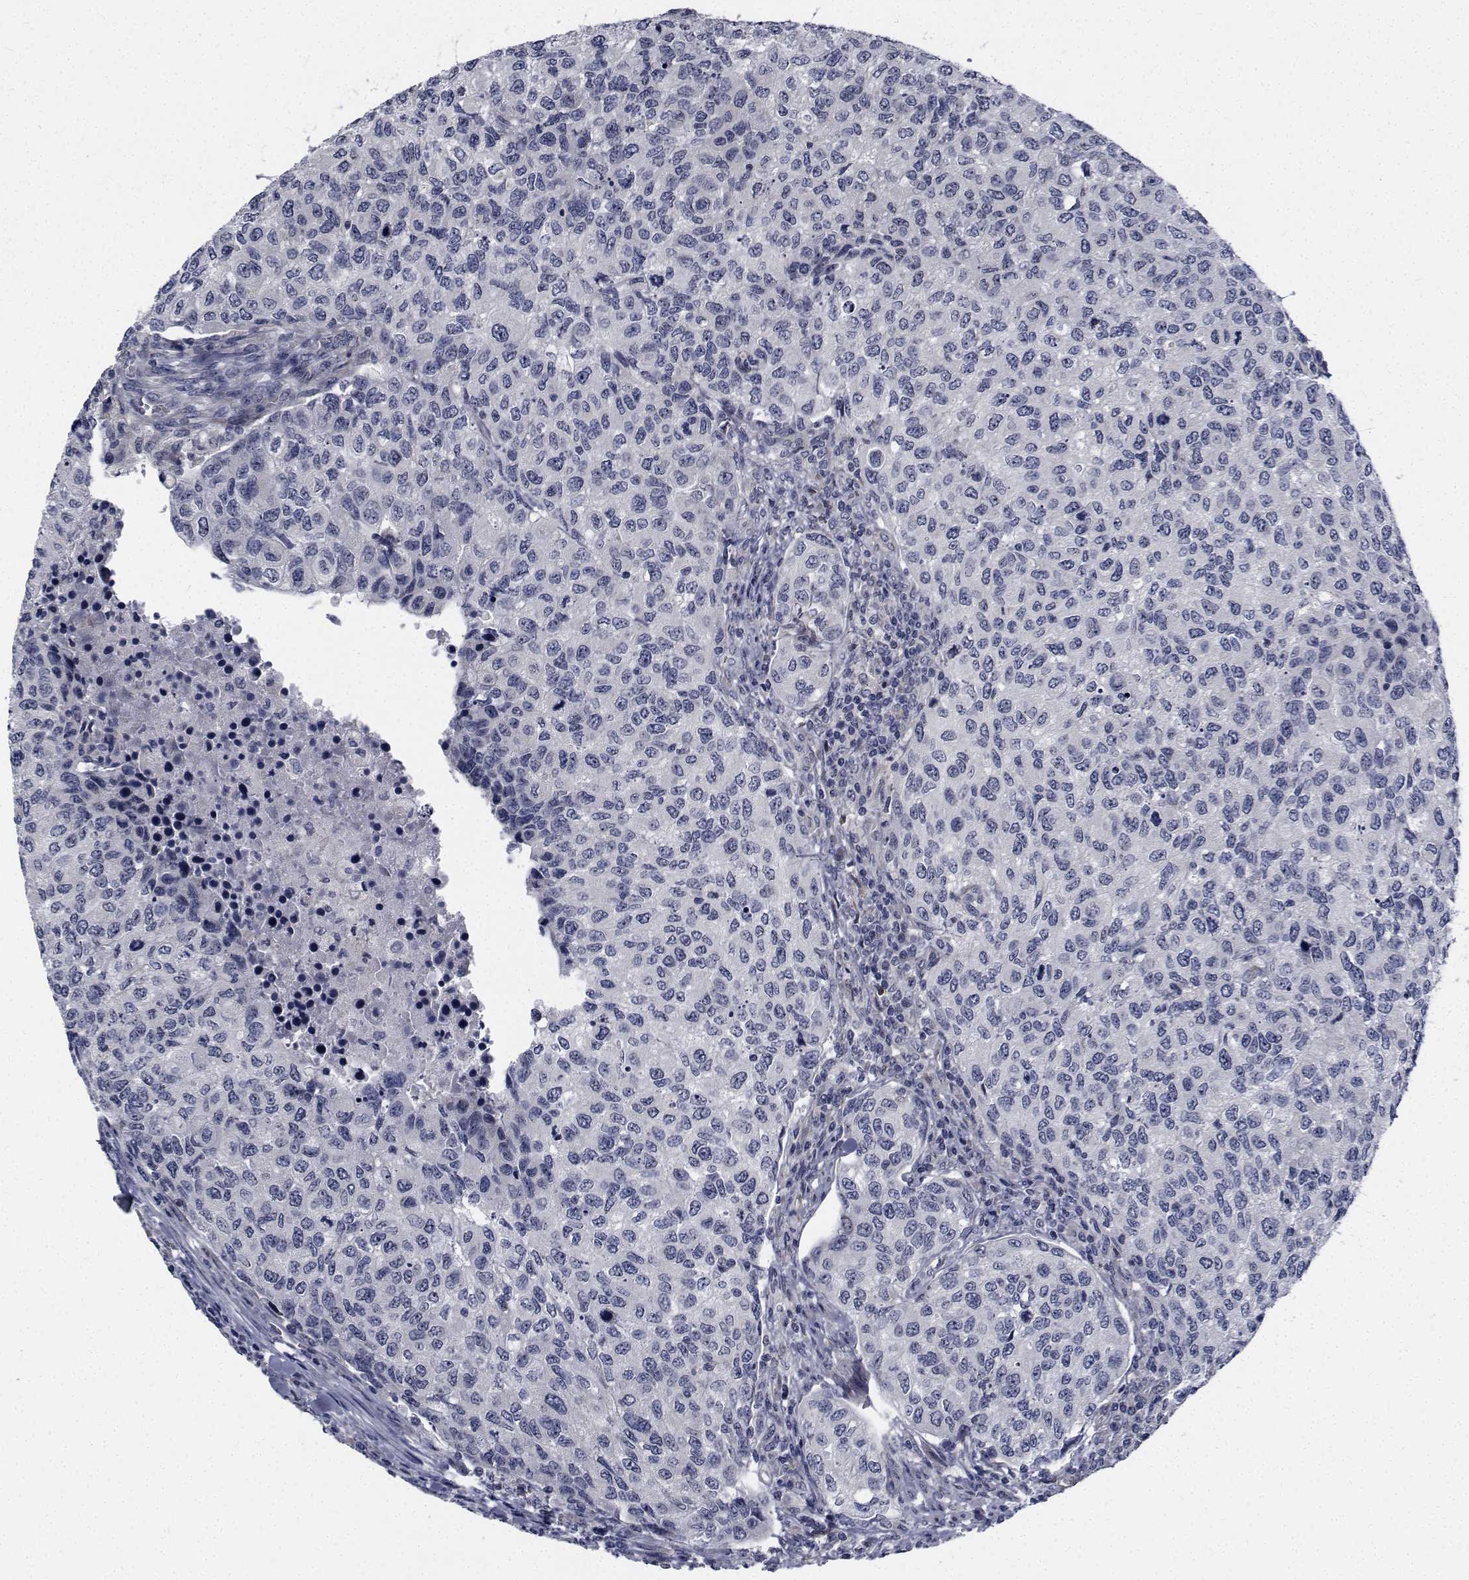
{"staining": {"intensity": "negative", "quantity": "none", "location": "none"}, "tissue": "urothelial cancer", "cell_type": "Tumor cells", "image_type": "cancer", "snomed": [{"axis": "morphology", "description": "Urothelial carcinoma, High grade"}, {"axis": "topography", "description": "Urinary bladder"}], "caption": "A high-resolution image shows immunohistochemistry (IHC) staining of urothelial cancer, which exhibits no significant positivity in tumor cells.", "gene": "TTBK1", "patient": {"sex": "female", "age": 78}}